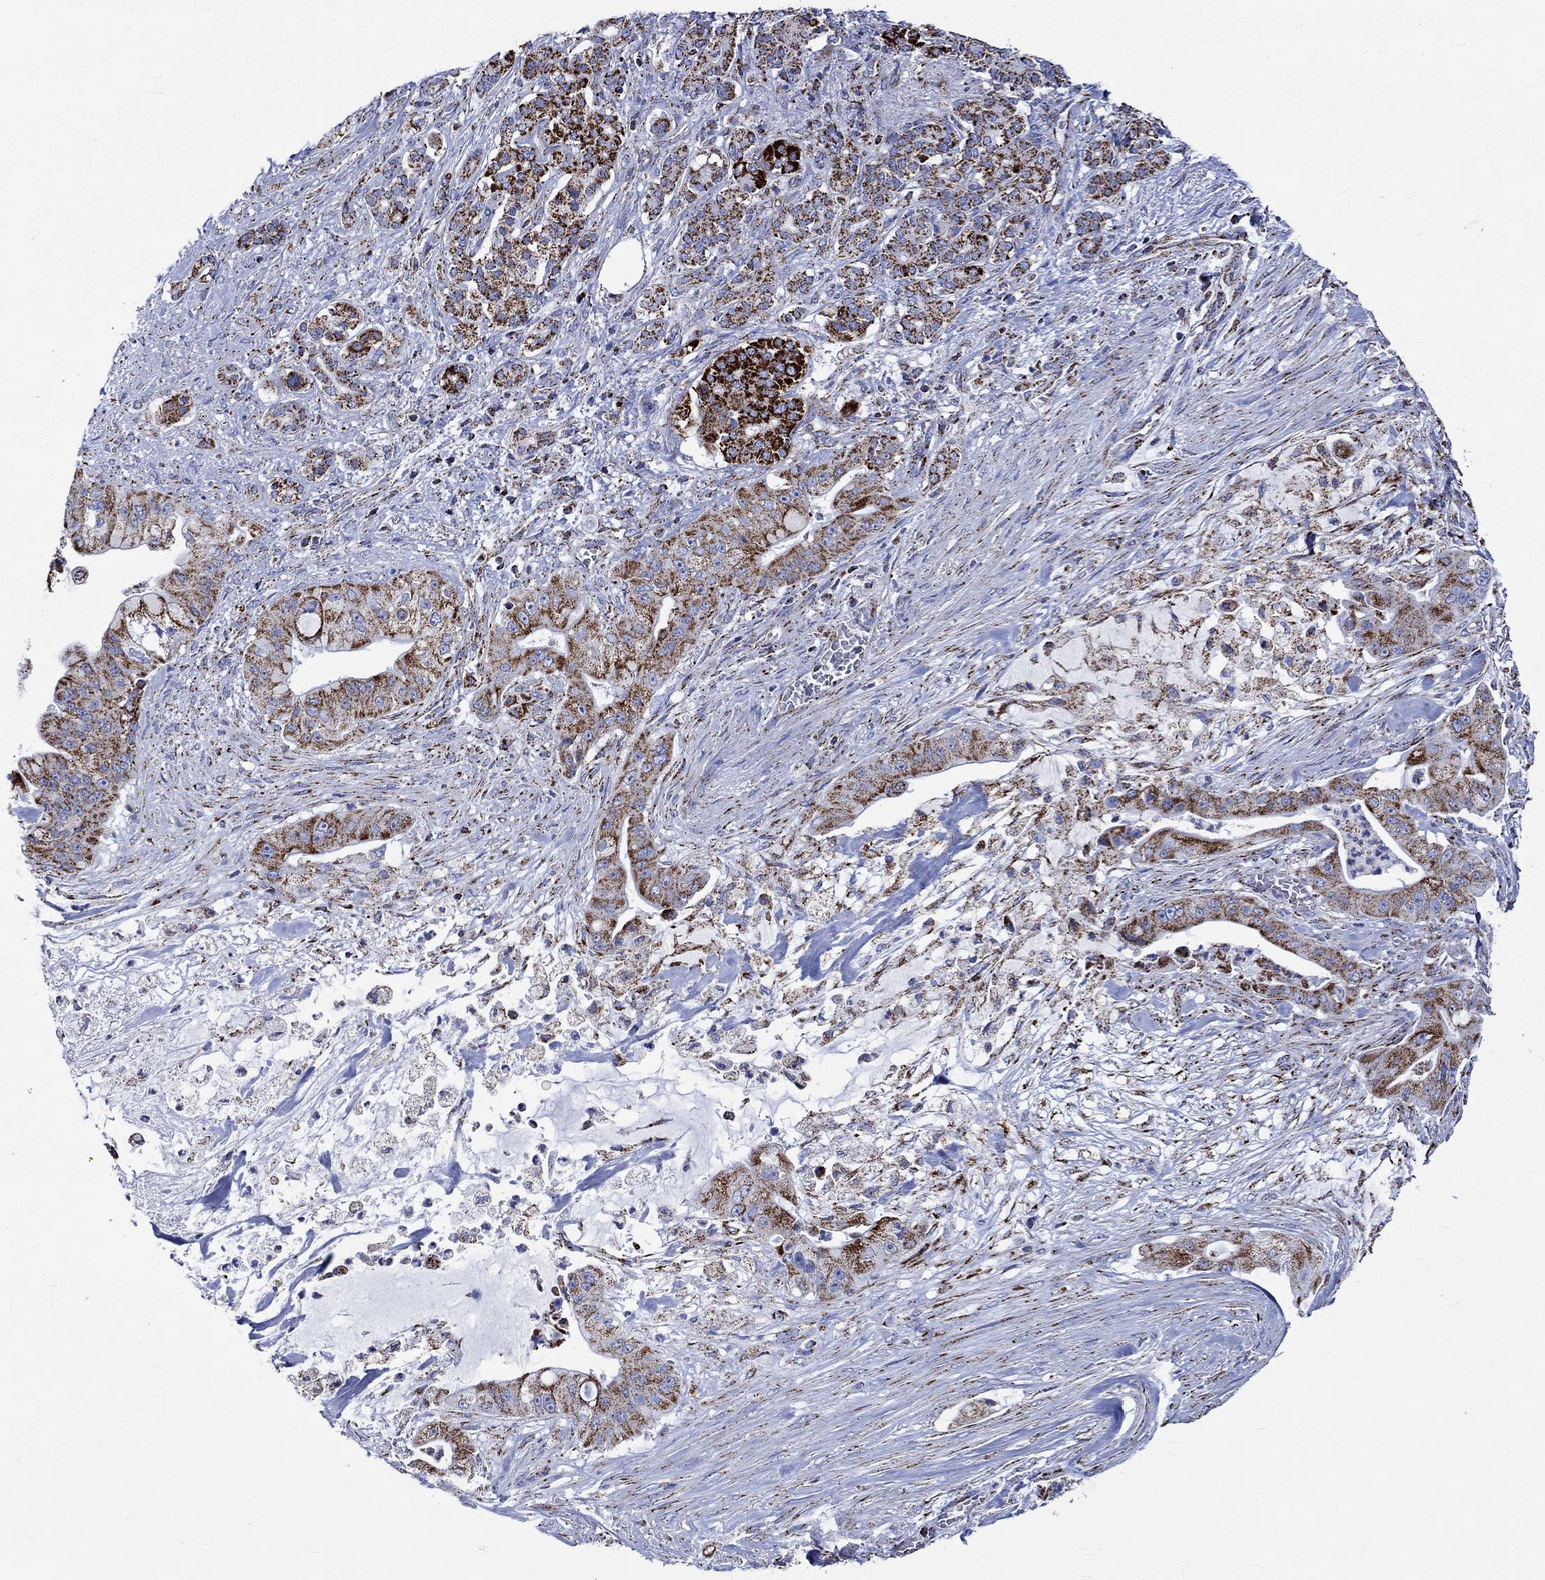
{"staining": {"intensity": "strong", "quantity": ">75%", "location": "cytoplasmic/membranous"}, "tissue": "pancreatic cancer", "cell_type": "Tumor cells", "image_type": "cancer", "snomed": [{"axis": "morphology", "description": "Normal tissue, NOS"}, {"axis": "morphology", "description": "Inflammation, NOS"}, {"axis": "morphology", "description": "Adenocarcinoma, NOS"}, {"axis": "topography", "description": "Pancreas"}], "caption": "This is an image of IHC staining of pancreatic cancer (adenocarcinoma), which shows strong positivity in the cytoplasmic/membranous of tumor cells.", "gene": "RCE1", "patient": {"sex": "male", "age": 57}}